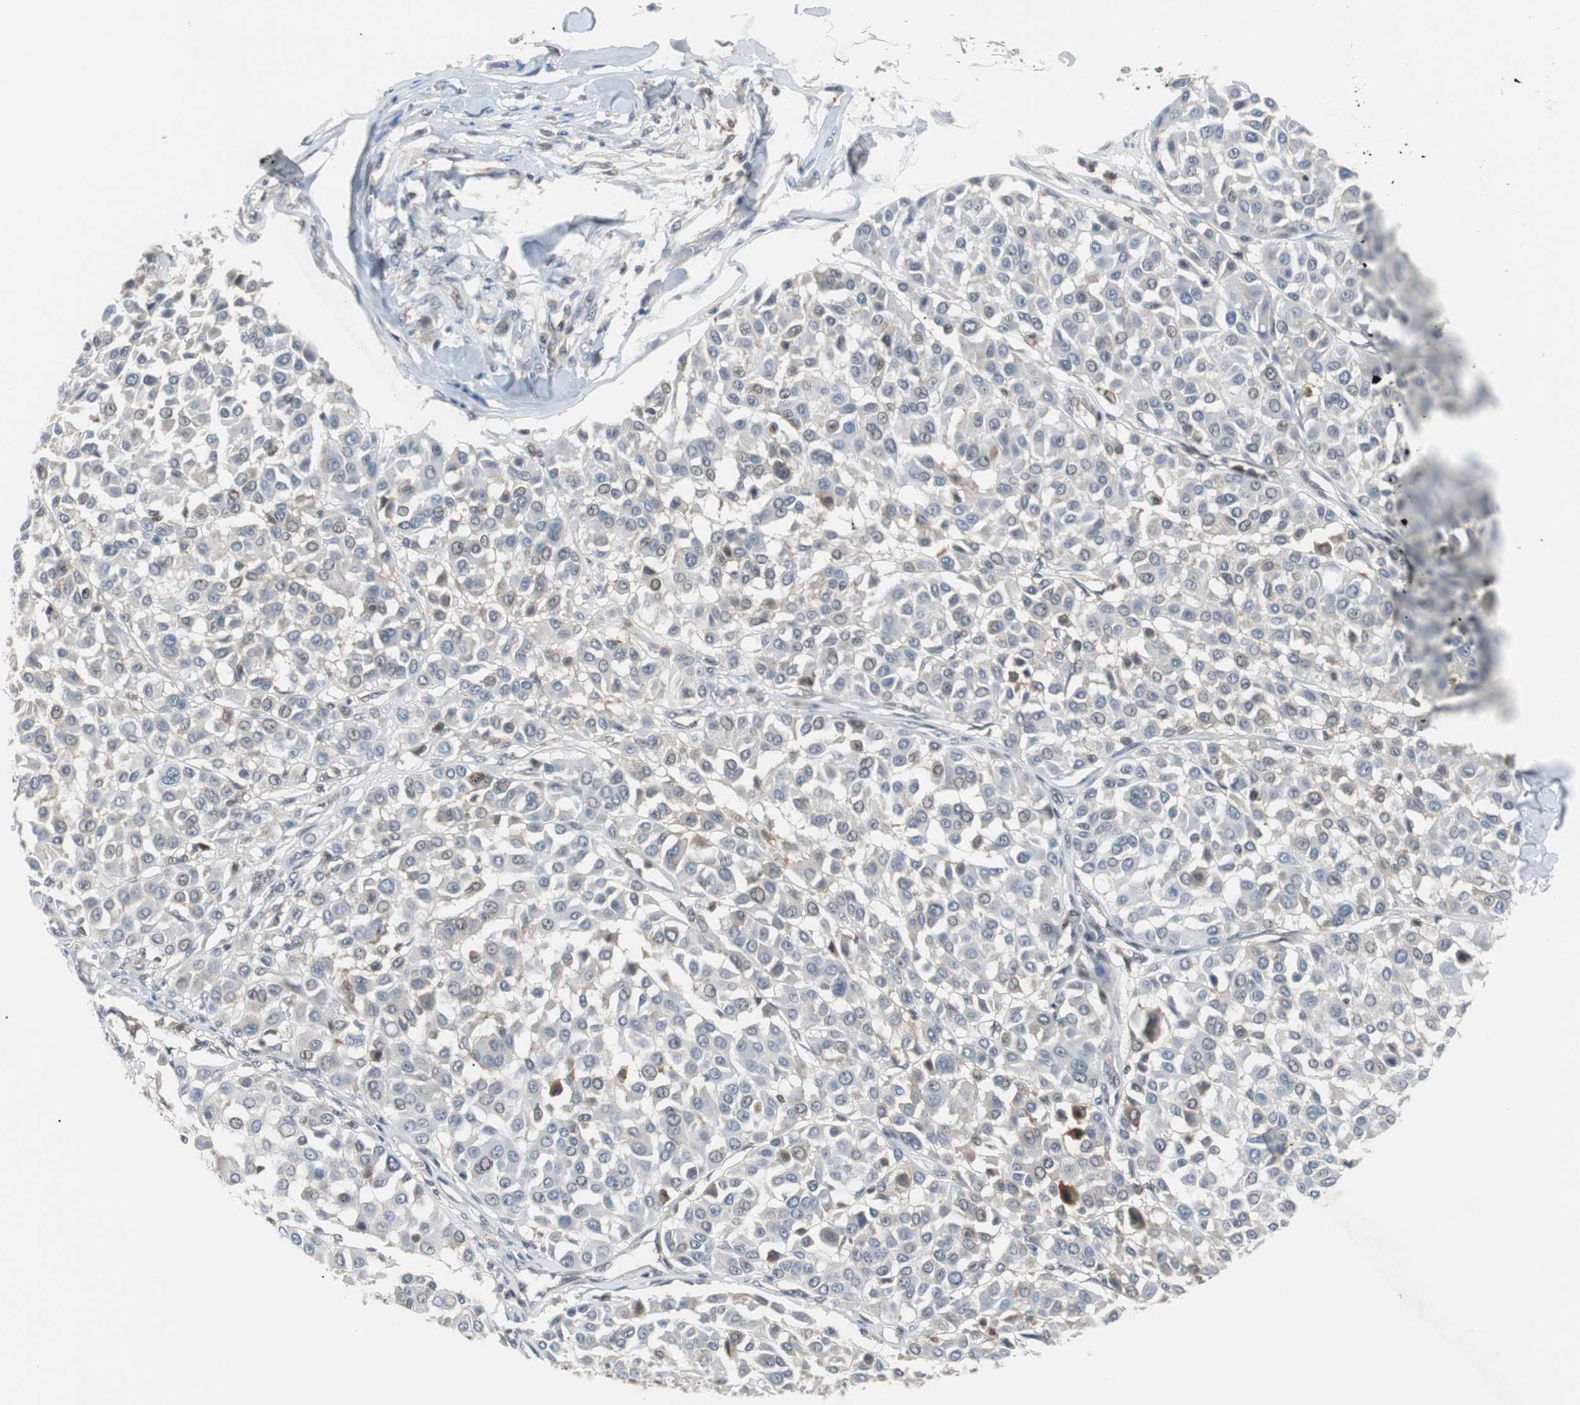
{"staining": {"intensity": "weak", "quantity": "<25%", "location": "cytoplasmic/membranous,nuclear"}, "tissue": "melanoma", "cell_type": "Tumor cells", "image_type": "cancer", "snomed": [{"axis": "morphology", "description": "Malignant melanoma, Metastatic site"}, {"axis": "topography", "description": "Soft tissue"}], "caption": "There is no significant positivity in tumor cells of melanoma.", "gene": "SIRT1", "patient": {"sex": "male", "age": 41}}